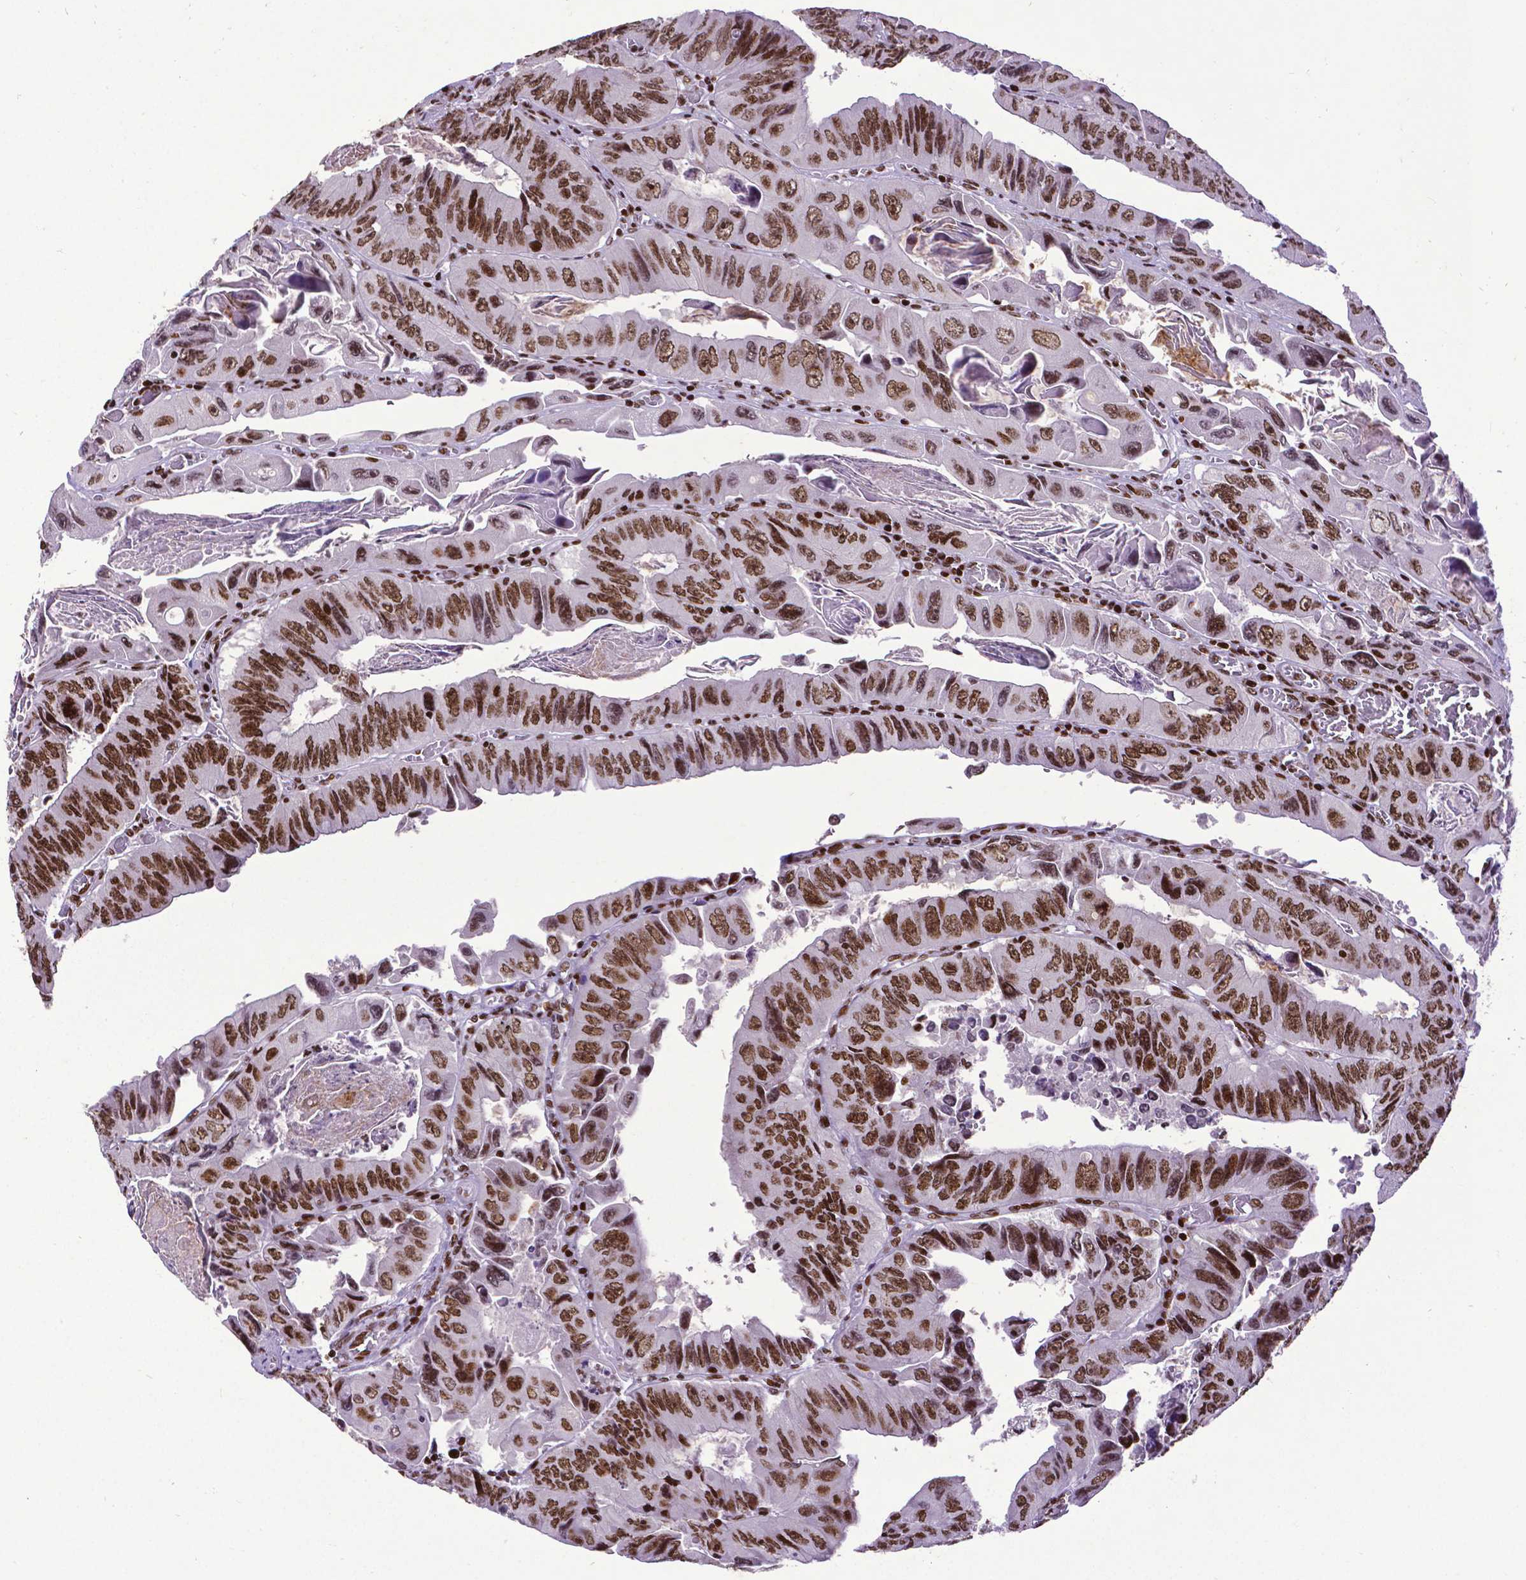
{"staining": {"intensity": "strong", "quantity": ">75%", "location": "nuclear"}, "tissue": "colorectal cancer", "cell_type": "Tumor cells", "image_type": "cancer", "snomed": [{"axis": "morphology", "description": "Adenocarcinoma, NOS"}, {"axis": "topography", "description": "Colon"}], "caption": "A photomicrograph showing strong nuclear expression in approximately >75% of tumor cells in colorectal cancer, as visualized by brown immunohistochemical staining.", "gene": "CTCF", "patient": {"sex": "female", "age": 84}}